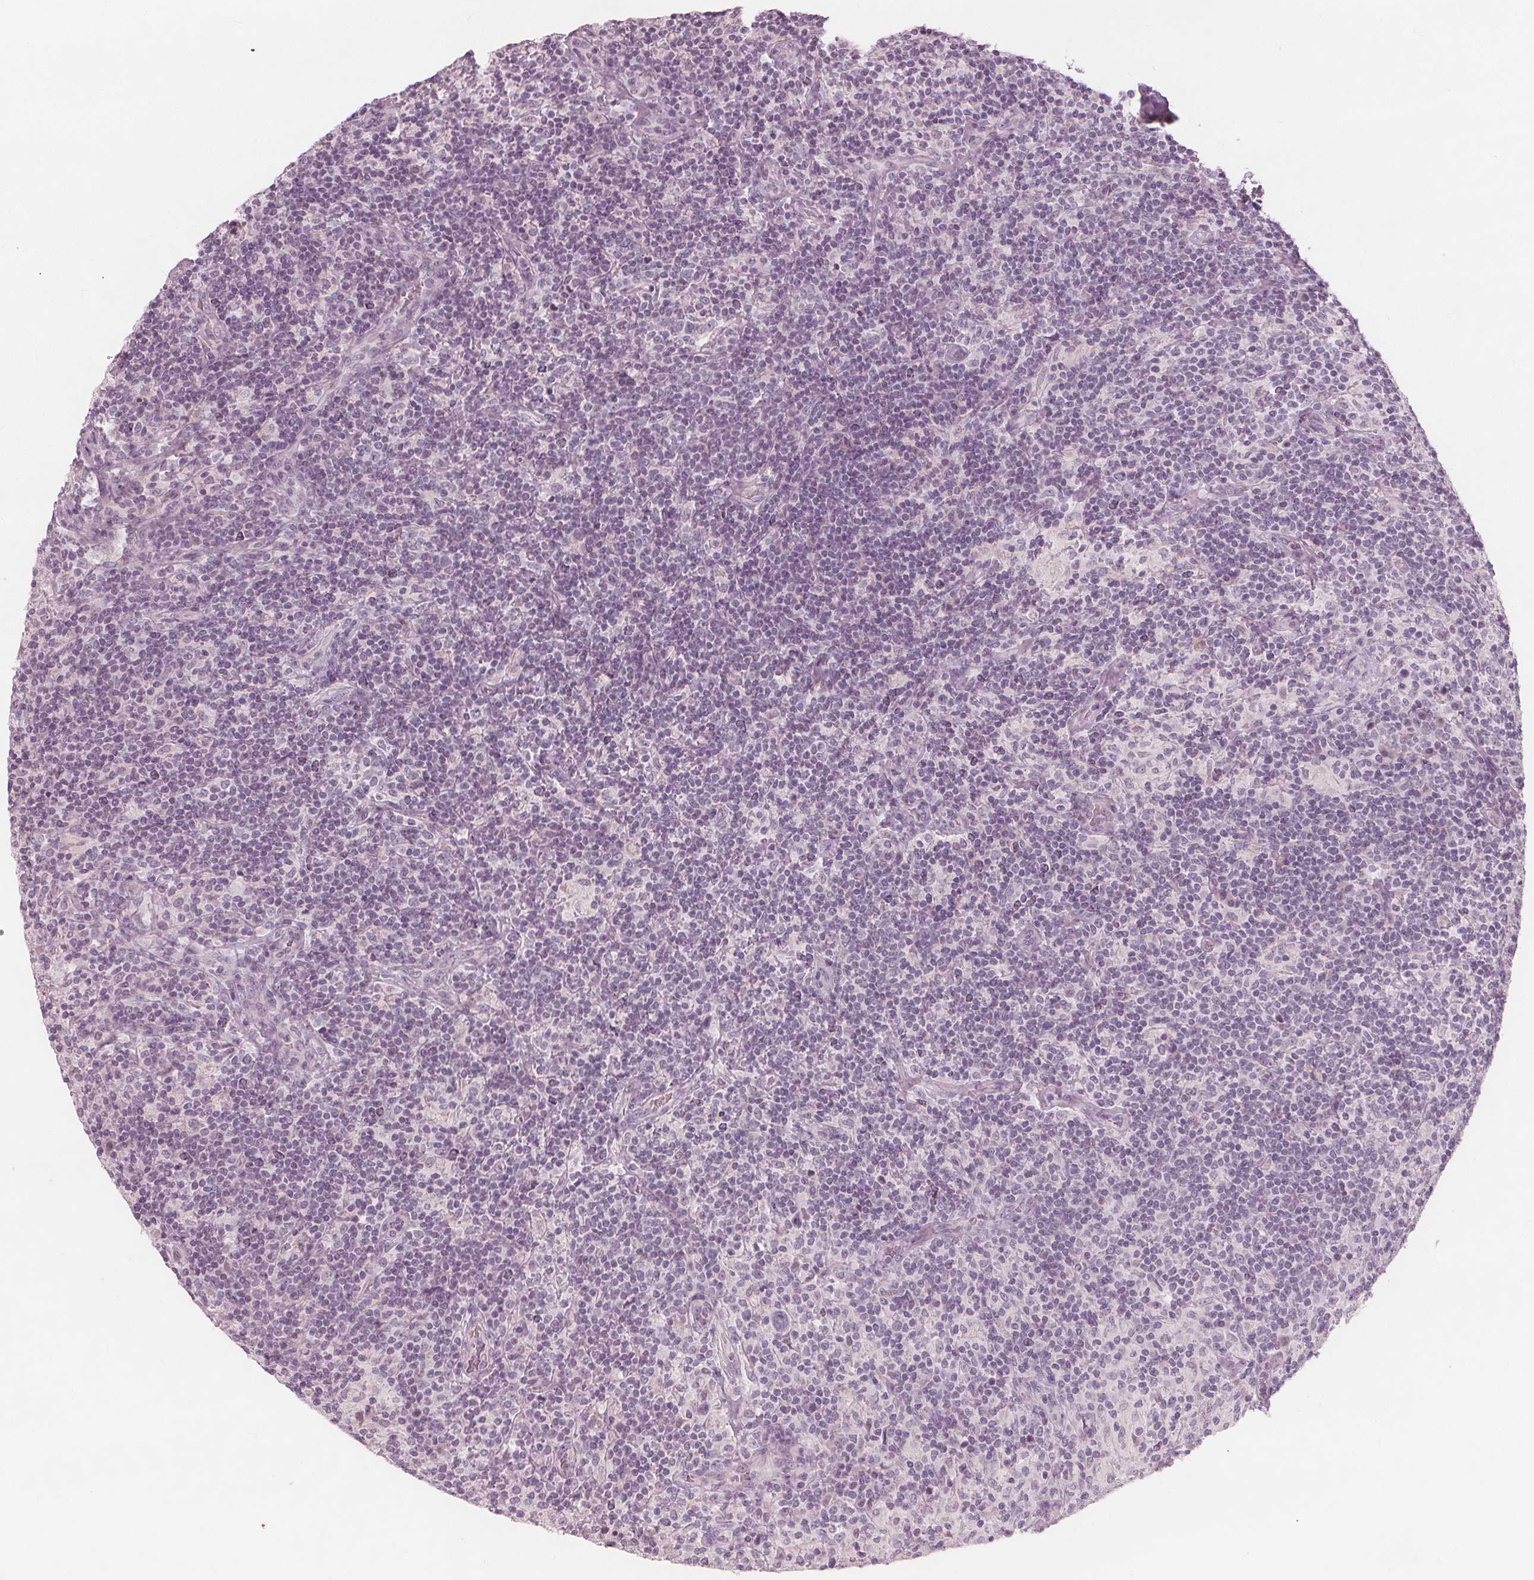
{"staining": {"intensity": "negative", "quantity": "none", "location": "none"}, "tissue": "lymphoma", "cell_type": "Tumor cells", "image_type": "cancer", "snomed": [{"axis": "morphology", "description": "Hodgkin's disease, NOS"}, {"axis": "topography", "description": "Lymph node"}], "caption": "Immunohistochemical staining of human lymphoma demonstrates no significant staining in tumor cells.", "gene": "BRSK1", "patient": {"sex": "male", "age": 70}}